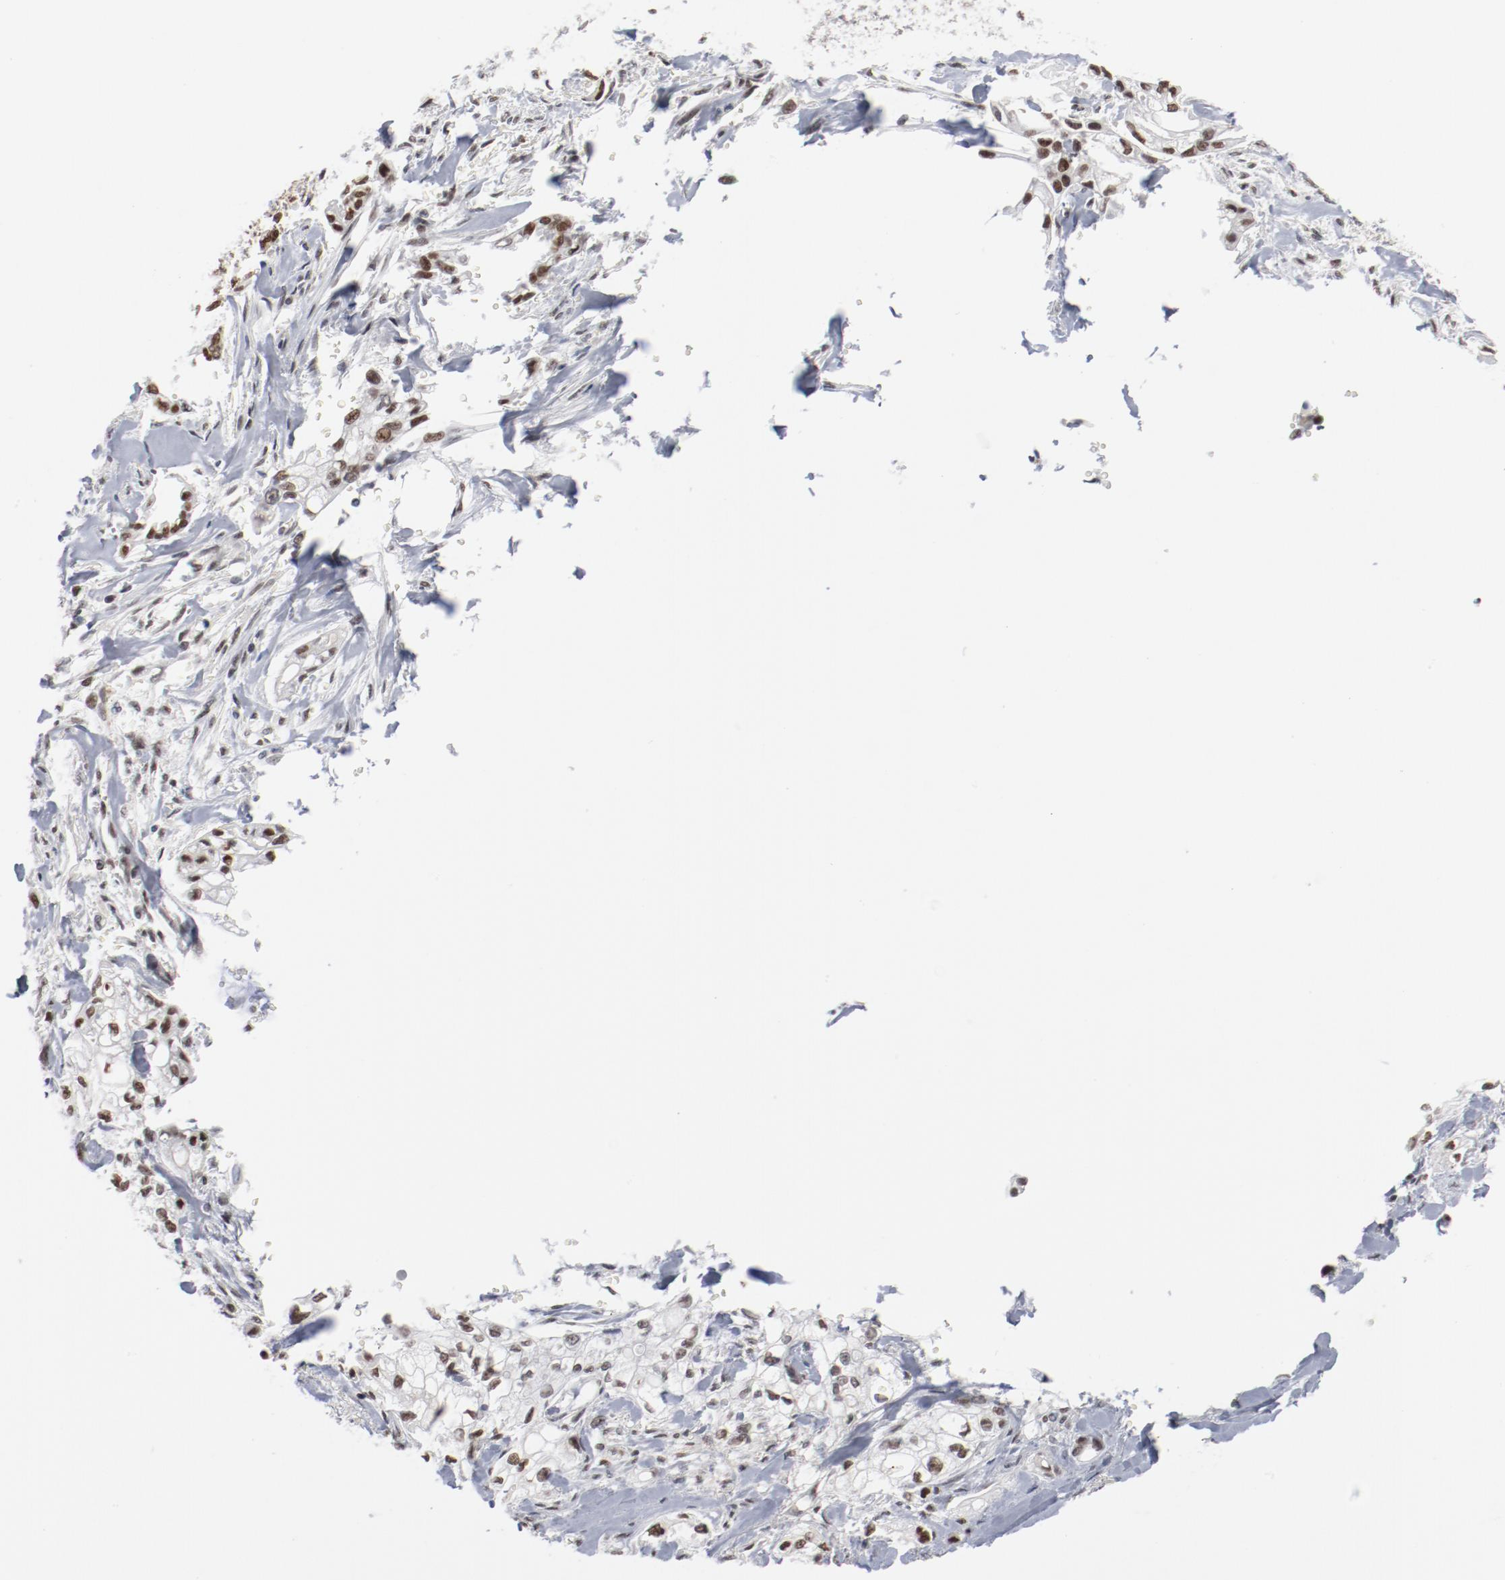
{"staining": {"intensity": "moderate", "quantity": ">75%", "location": "nuclear"}, "tissue": "pancreatic cancer", "cell_type": "Tumor cells", "image_type": "cancer", "snomed": [{"axis": "morphology", "description": "Normal tissue, NOS"}, {"axis": "topography", "description": "Pancreas"}], "caption": "Immunohistochemical staining of human pancreatic cancer demonstrates moderate nuclear protein expression in about >75% of tumor cells.", "gene": "BUB3", "patient": {"sex": "male", "age": 42}}